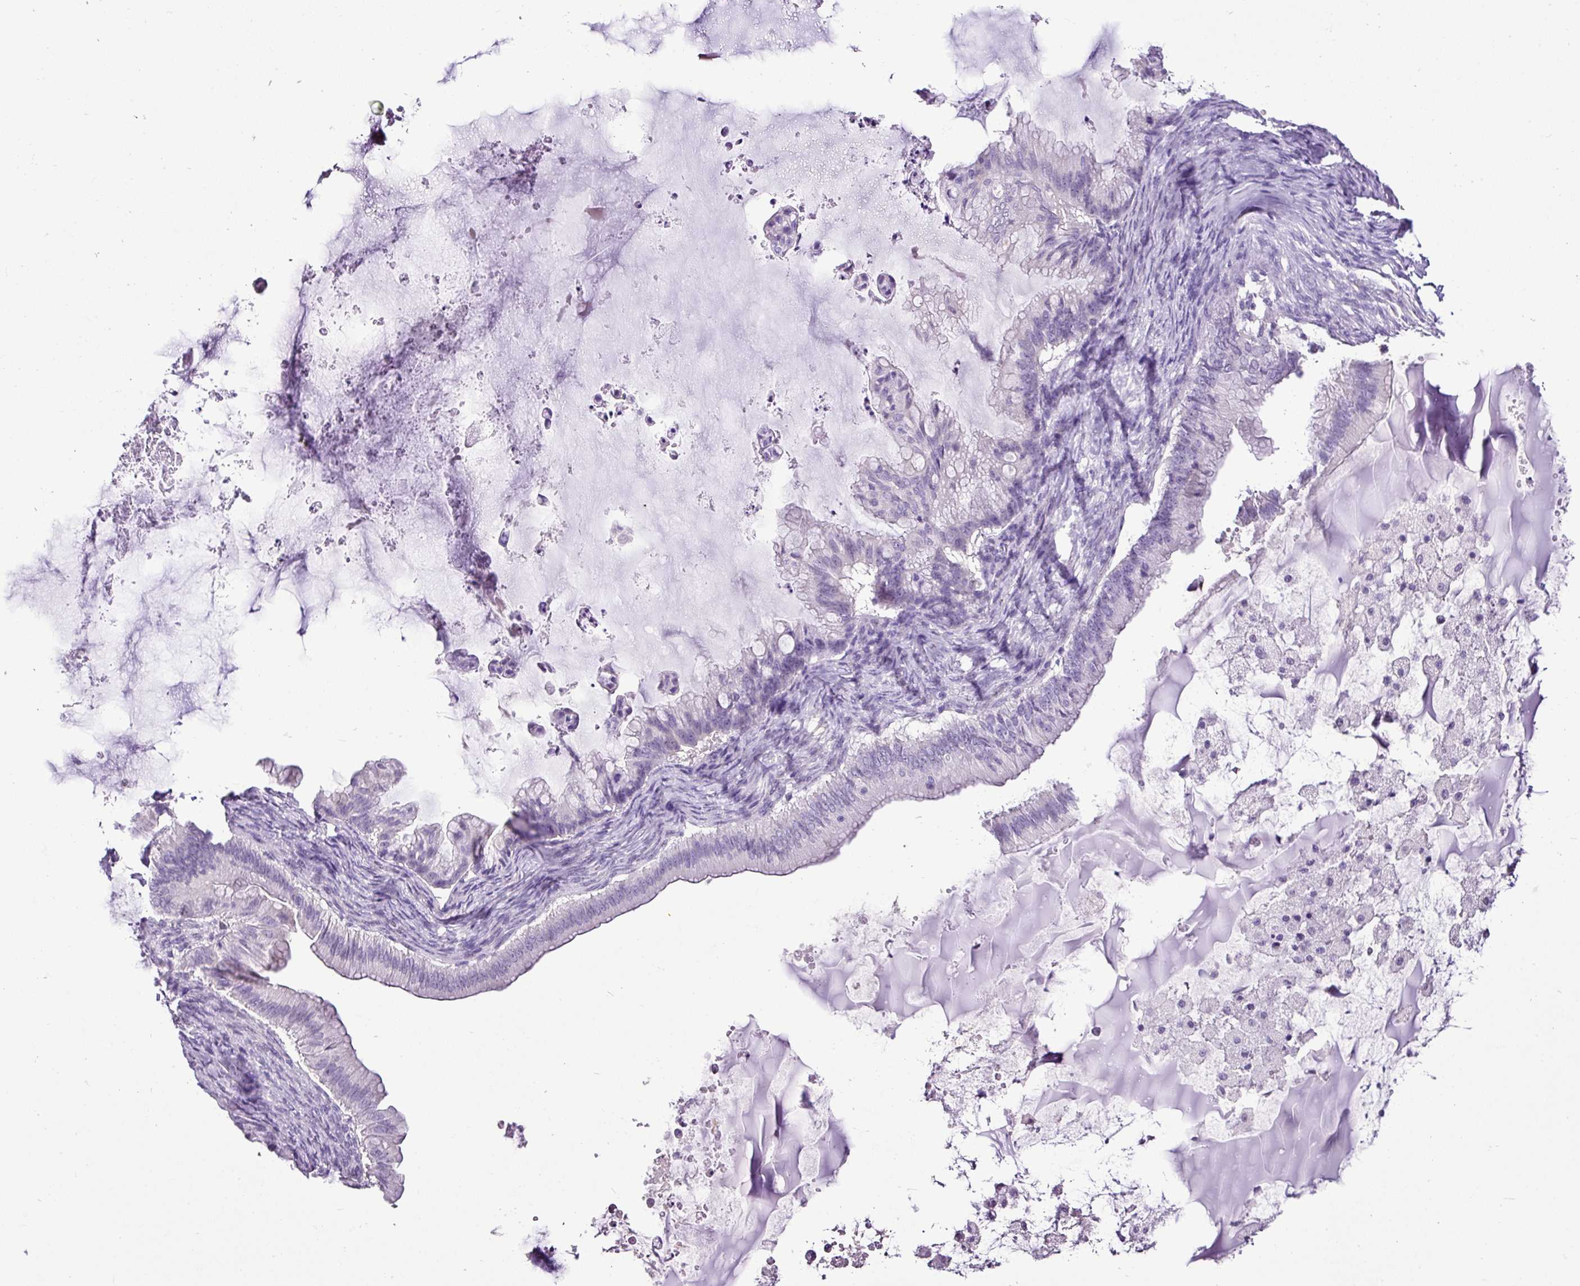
{"staining": {"intensity": "negative", "quantity": "none", "location": "none"}, "tissue": "ovarian cancer", "cell_type": "Tumor cells", "image_type": "cancer", "snomed": [{"axis": "morphology", "description": "Cystadenocarcinoma, mucinous, NOS"}, {"axis": "topography", "description": "Ovary"}], "caption": "Tumor cells show no significant expression in ovarian cancer.", "gene": "ESR1", "patient": {"sex": "female", "age": 71}}